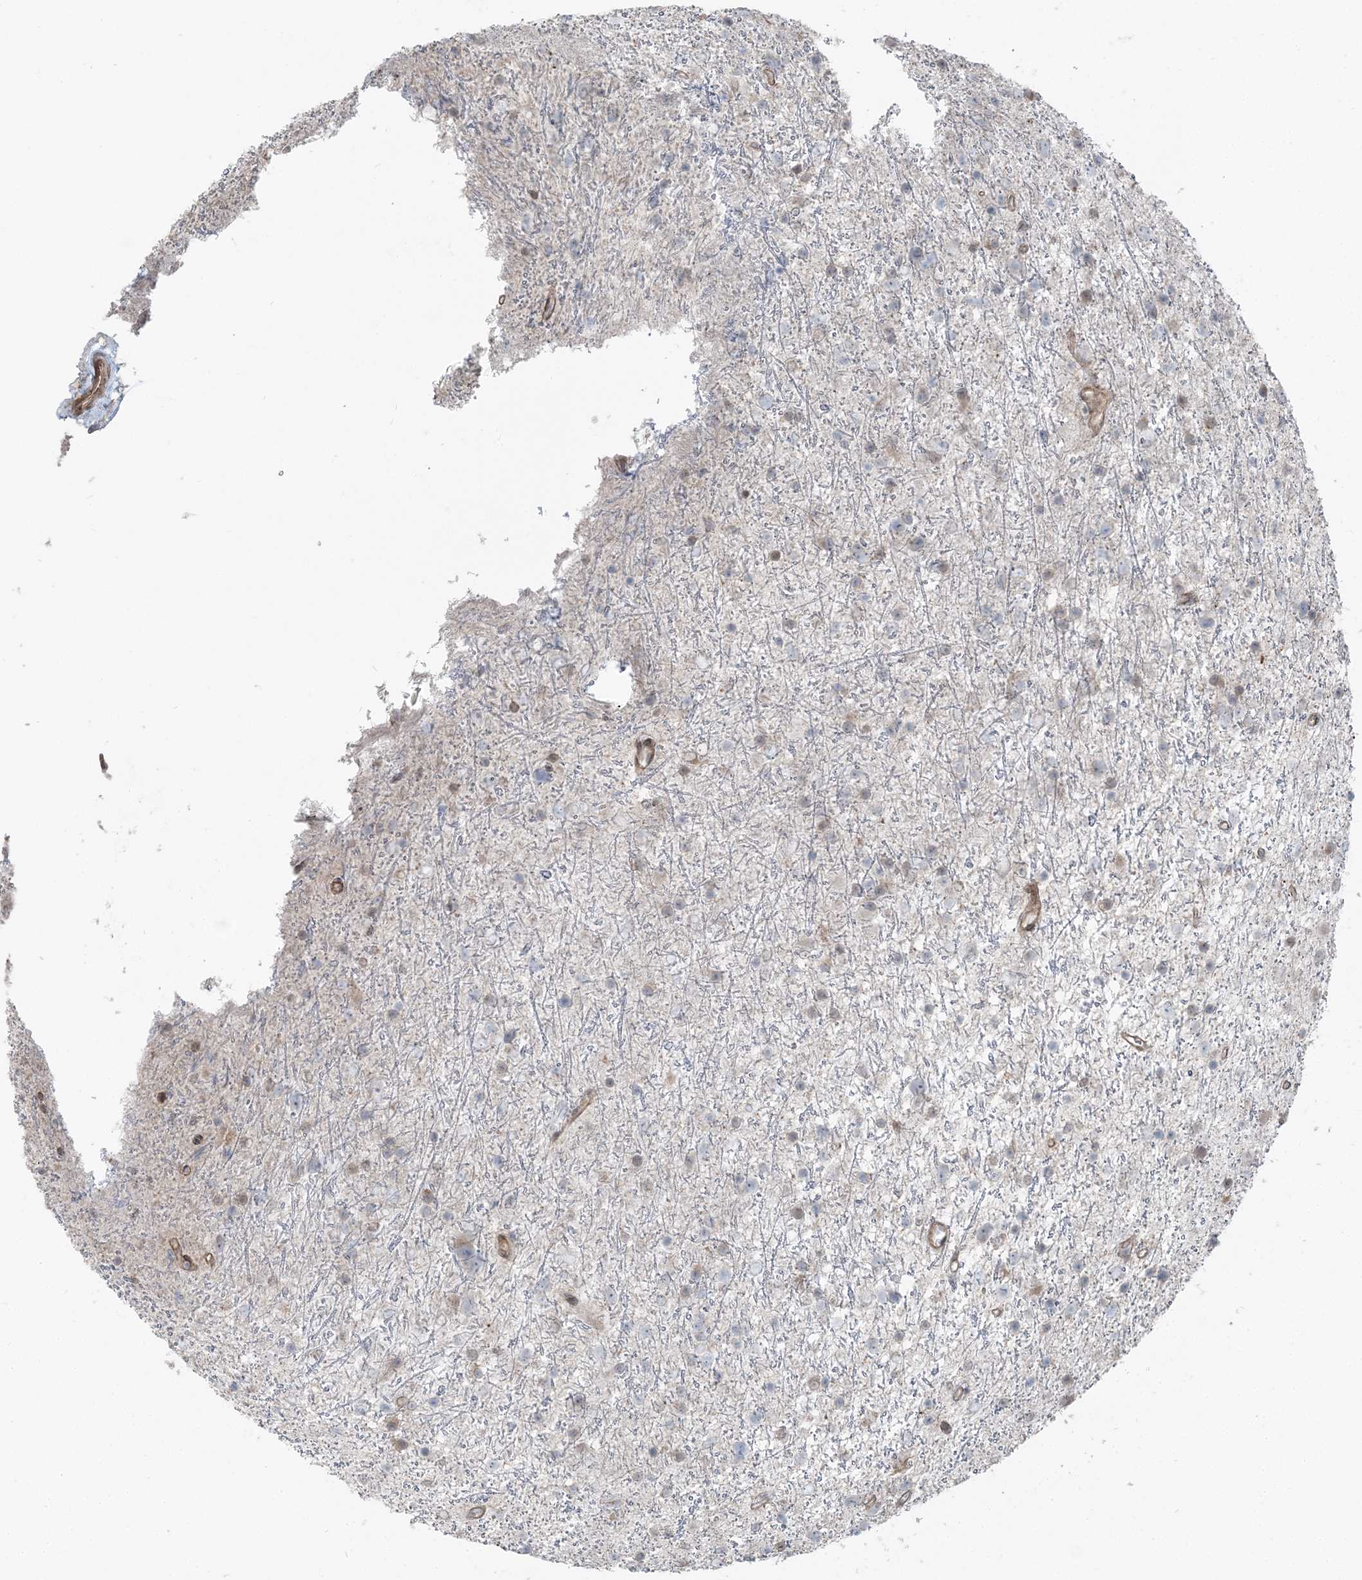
{"staining": {"intensity": "negative", "quantity": "none", "location": "none"}, "tissue": "glioma", "cell_type": "Tumor cells", "image_type": "cancer", "snomed": [{"axis": "morphology", "description": "Glioma, malignant, Low grade"}, {"axis": "topography", "description": "Cerebral cortex"}], "caption": "DAB immunohistochemical staining of glioma reveals no significant expression in tumor cells.", "gene": "FBXL17", "patient": {"sex": "female", "age": 39}}